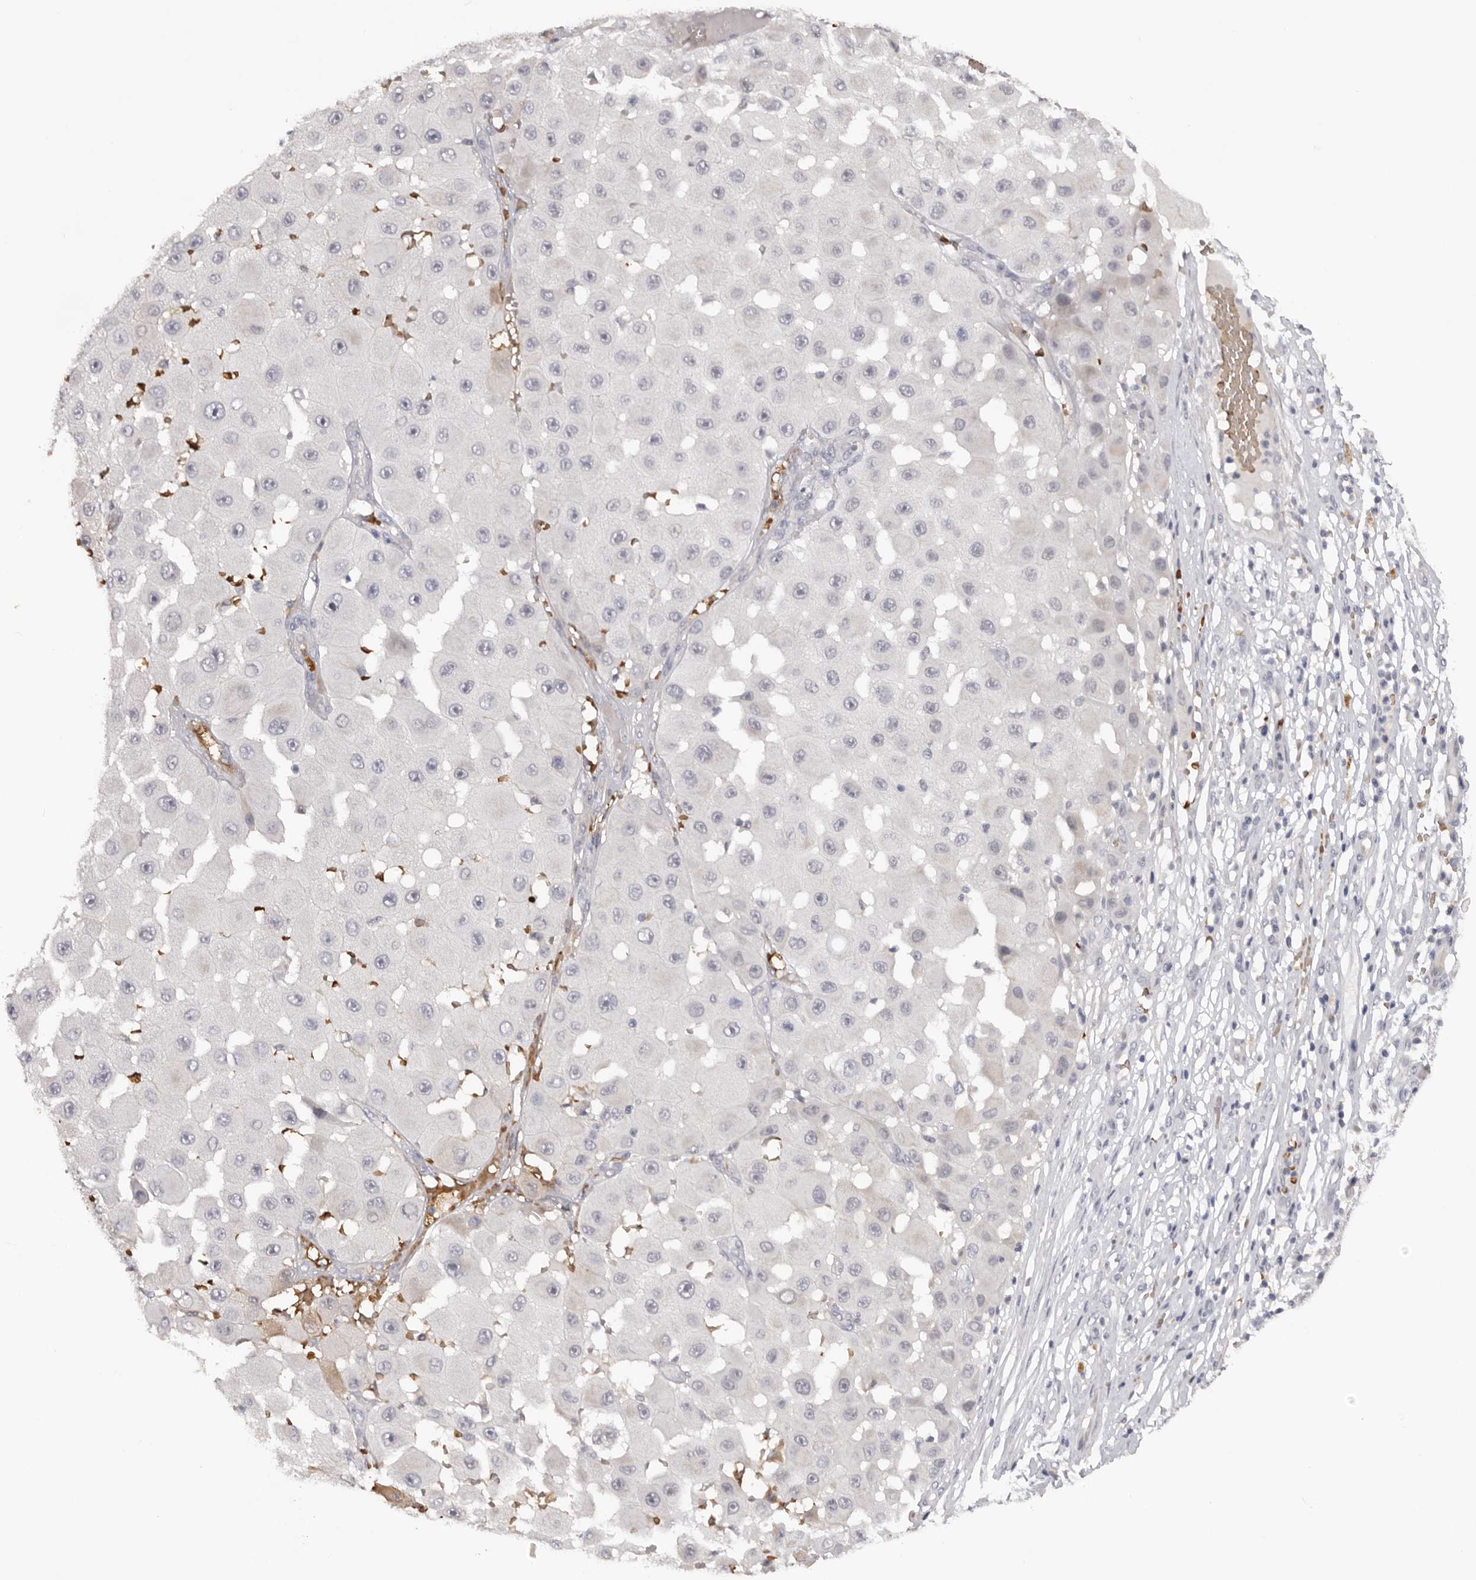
{"staining": {"intensity": "moderate", "quantity": "<25%", "location": "cytoplasmic/membranous"}, "tissue": "melanoma", "cell_type": "Tumor cells", "image_type": "cancer", "snomed": [{"axis": "morphology", "description": "Malignant melanoma, NOS"}, {"axis": "topography", "description": "Skin"}], "caption": "A micrograph of malignant melanoma stained for a protein demonstrates moderate cytoplasmic/membranous brown staining in tumor cells.", "gene": "TNR", "patient": {"sex": "female", "age": 81}}